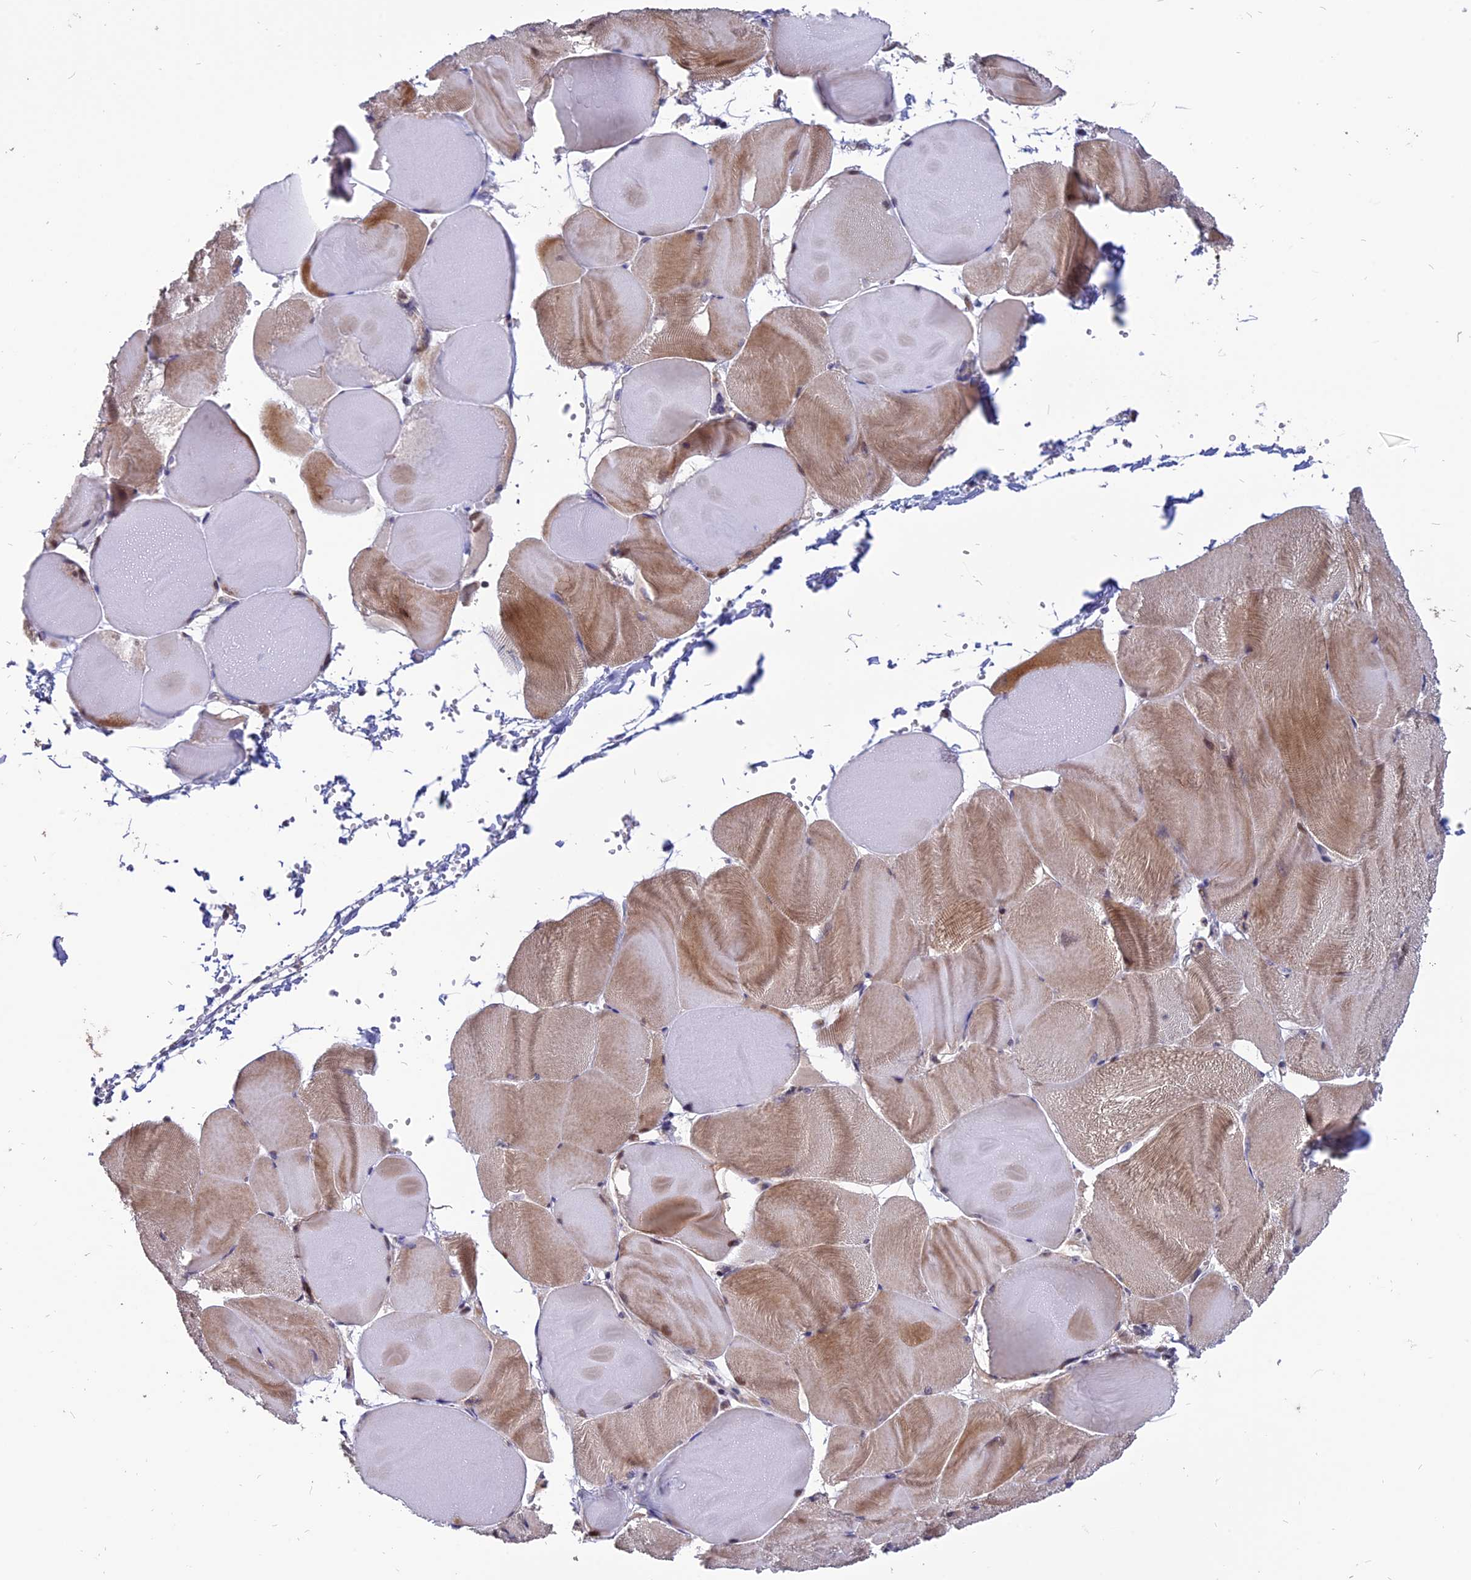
{"staining": {"intensity": "moderate", "quantity": ">75%", "location": "cytoplasmic/membranous,nuclear"}, "tissue": "skeletal muscle", "cell_type": "Myocytes", "image_type": "normal", "snomed": [{"axis": "morphology", "description": "Normal tissue, NOS"}, {"axis": "morphology", "description": "Basal cell carcinoma"}, {"axis": "topography", "description": "Skeletal muscle"}], "caption": "DAB immunohistochemical staining of normal human skeletal muscle reveals moderate cytoplasmic/membranous,nuclear protein positivity in about >75% of myocytes.", "gene": "TMEM263", "patient": {"sex": "female", "age": 64}}